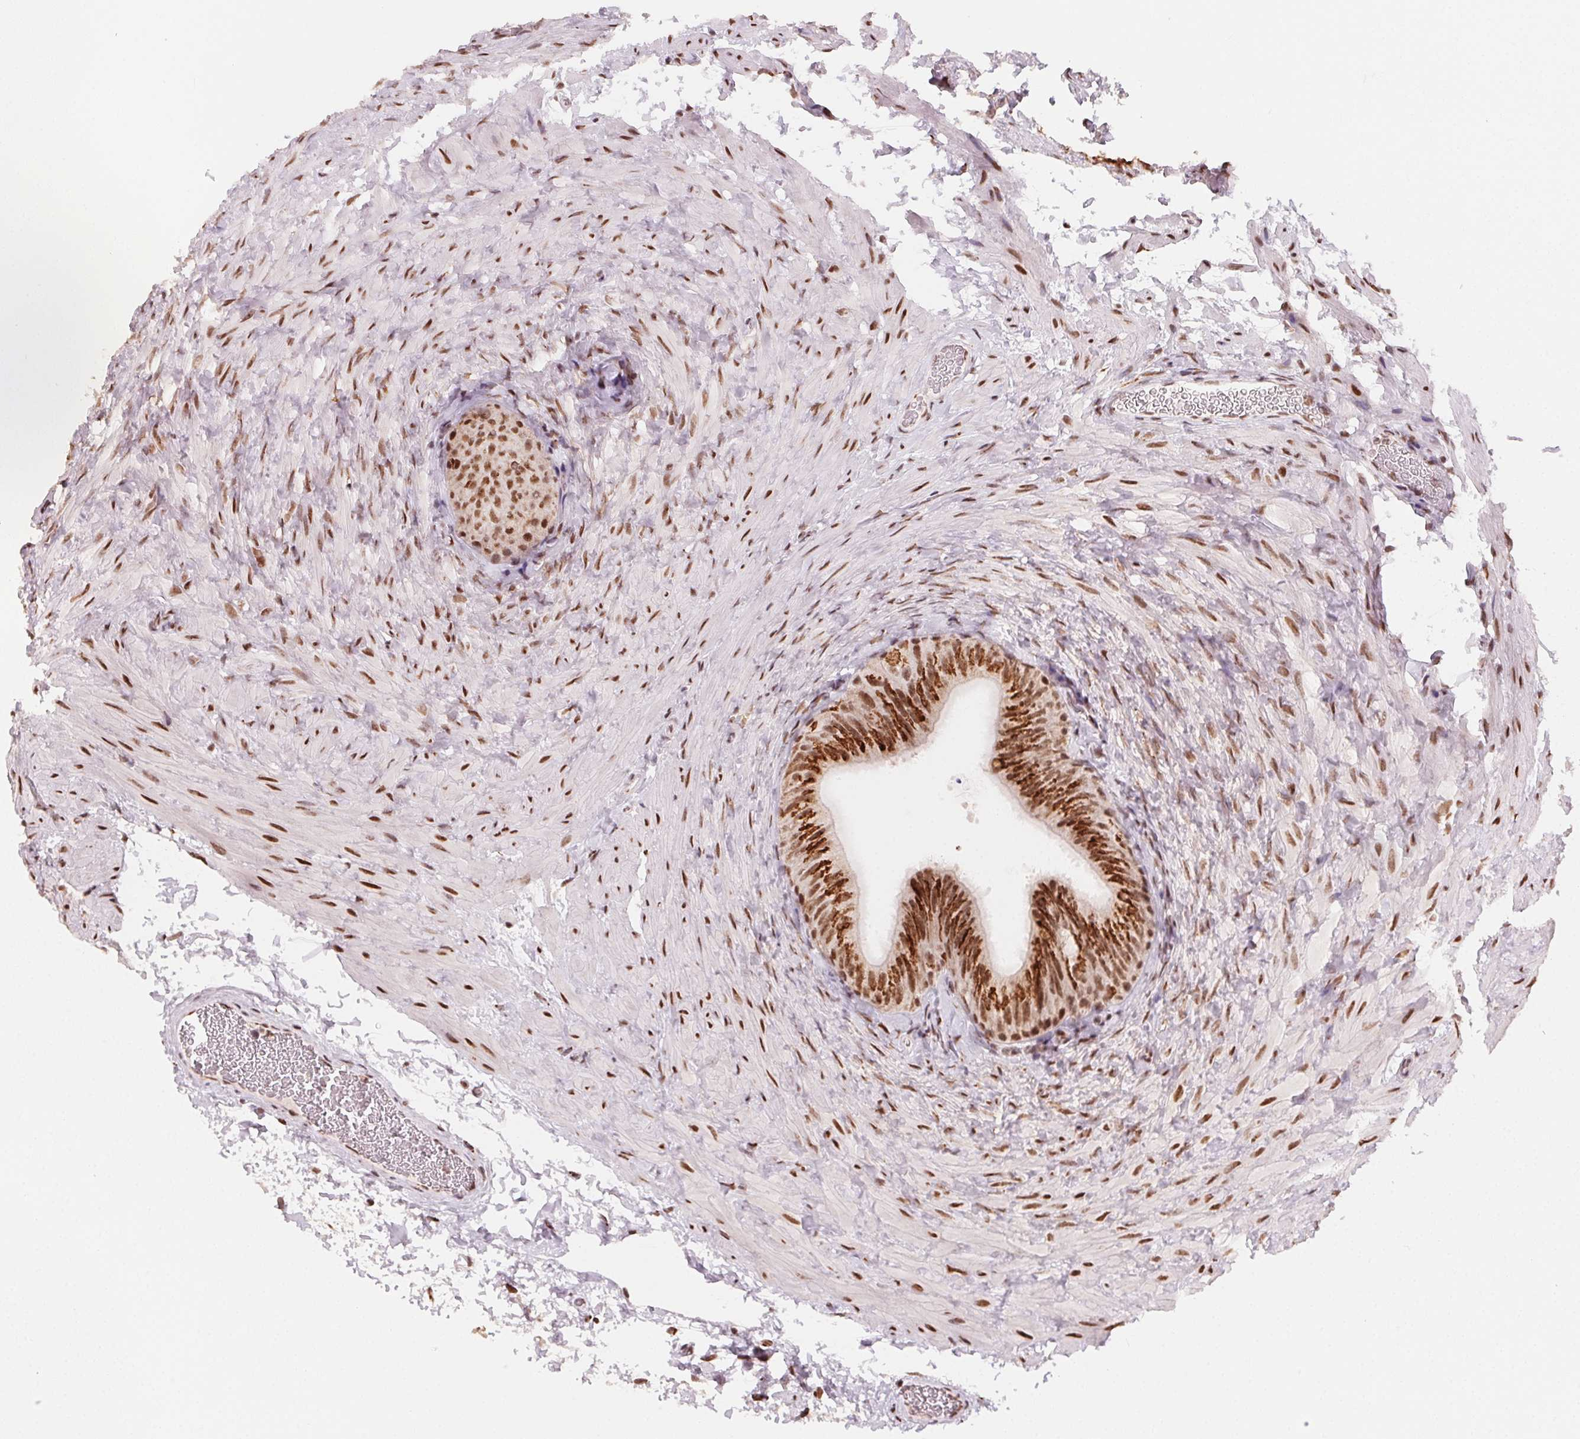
{"staining": {"intensity": "strong", "quantity": ">75%", "location": "cytoplasmic/membranous,nuclear"}, "tissue": "epididymis", "cell_type": "Glandular cells", "image_type": "normal", "snomed": [{"axis": "morphology", "description": "Normal tissue, NOS"}, {"axis": "topography", "description": "Epididymis, spermatic cord, NOS"}, {"axis": "topography", "description": "Epididymis"}], "caption": "Normal epididymis reveals strong cytoplasmic/membranous,nuclear staining in approximately >75% of glandular cells, visualized by immunohistochemistry. (brown staining indicates protein expression, while blue staining denotes nuclei).", "gene": "TOPORS", "patient": {"sex": "male", "age": 31}}